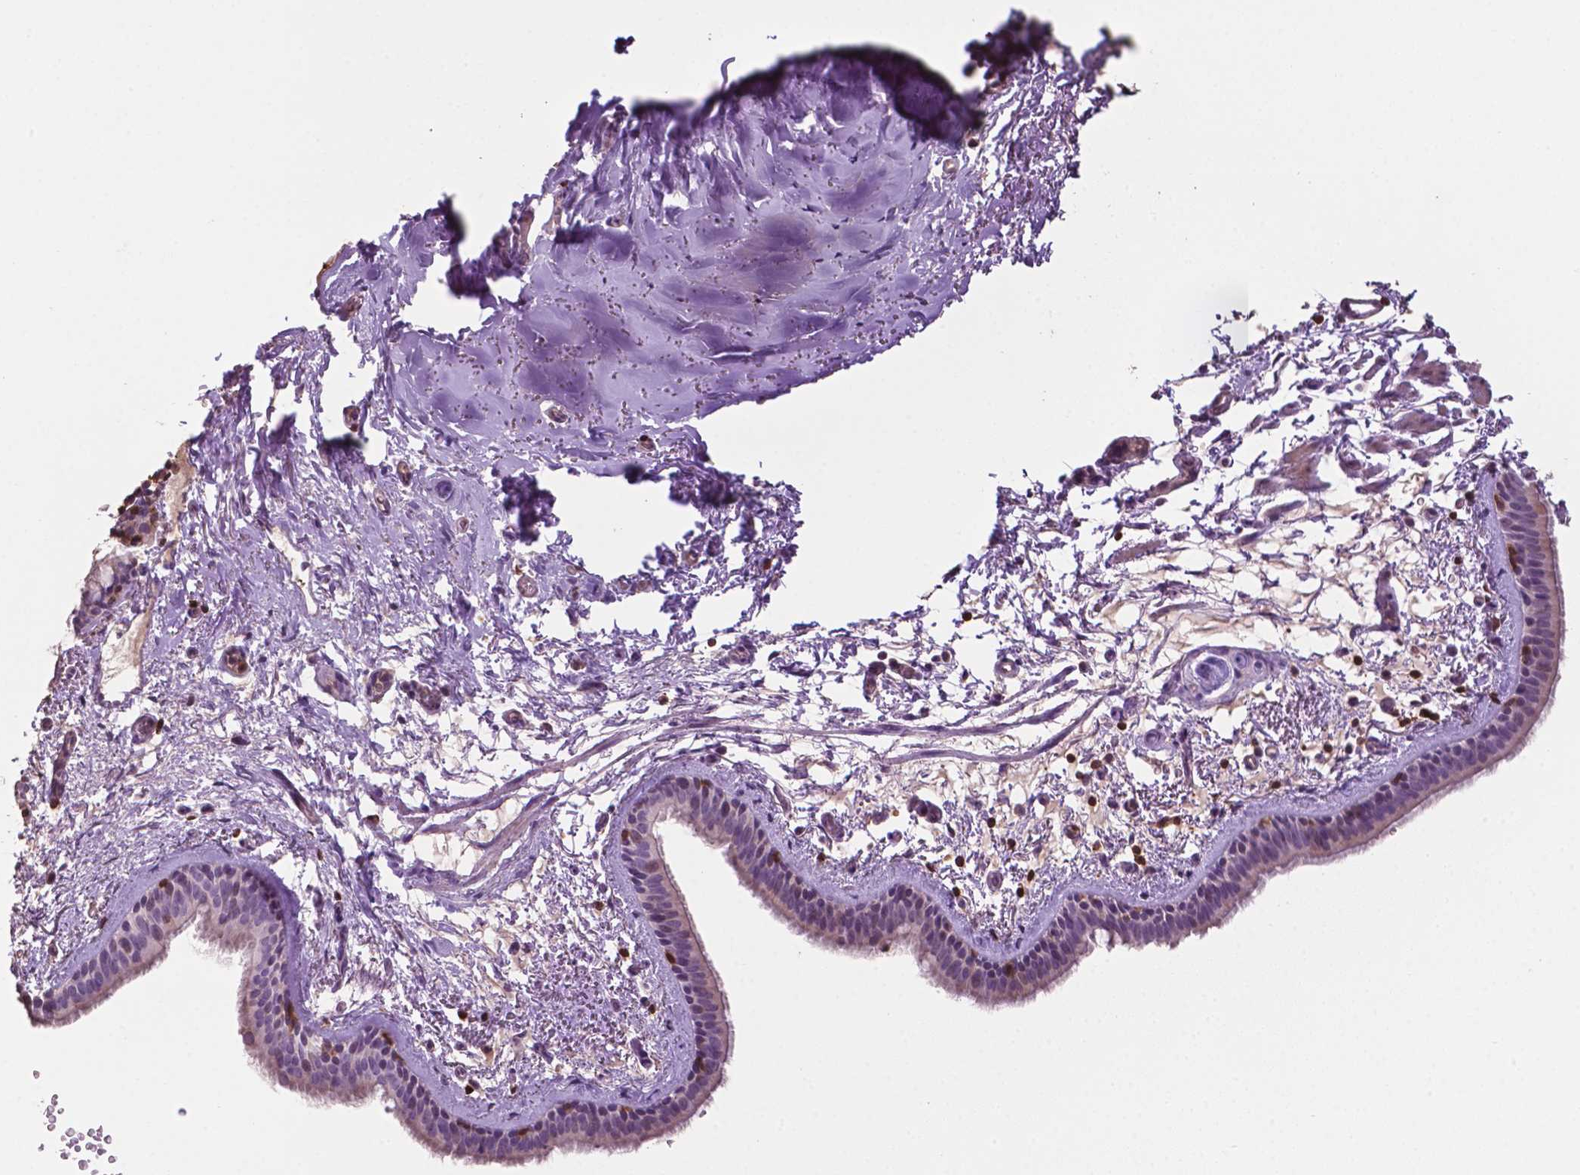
{"staining": {"intensity": "negative", "quantity": "none", "location": "none"}, "tissue": "bronchus", "cell_type": "Respiratory epithelial cells", "image_type": "normal", "snomed": [{"axis": "morphology", "description": "Normal tissue, NOS"}, {"axis": "topography", "description": "Bronchus"}], "caption": "DAB (3,3'-diaminobenzidine) immunohistochemical staining of unremarkable bronchus displays no significant positivity in respiratory epithelial cells.", "gene": "TBC1D10C", "patient": {"sex": "female", "age": 61}}